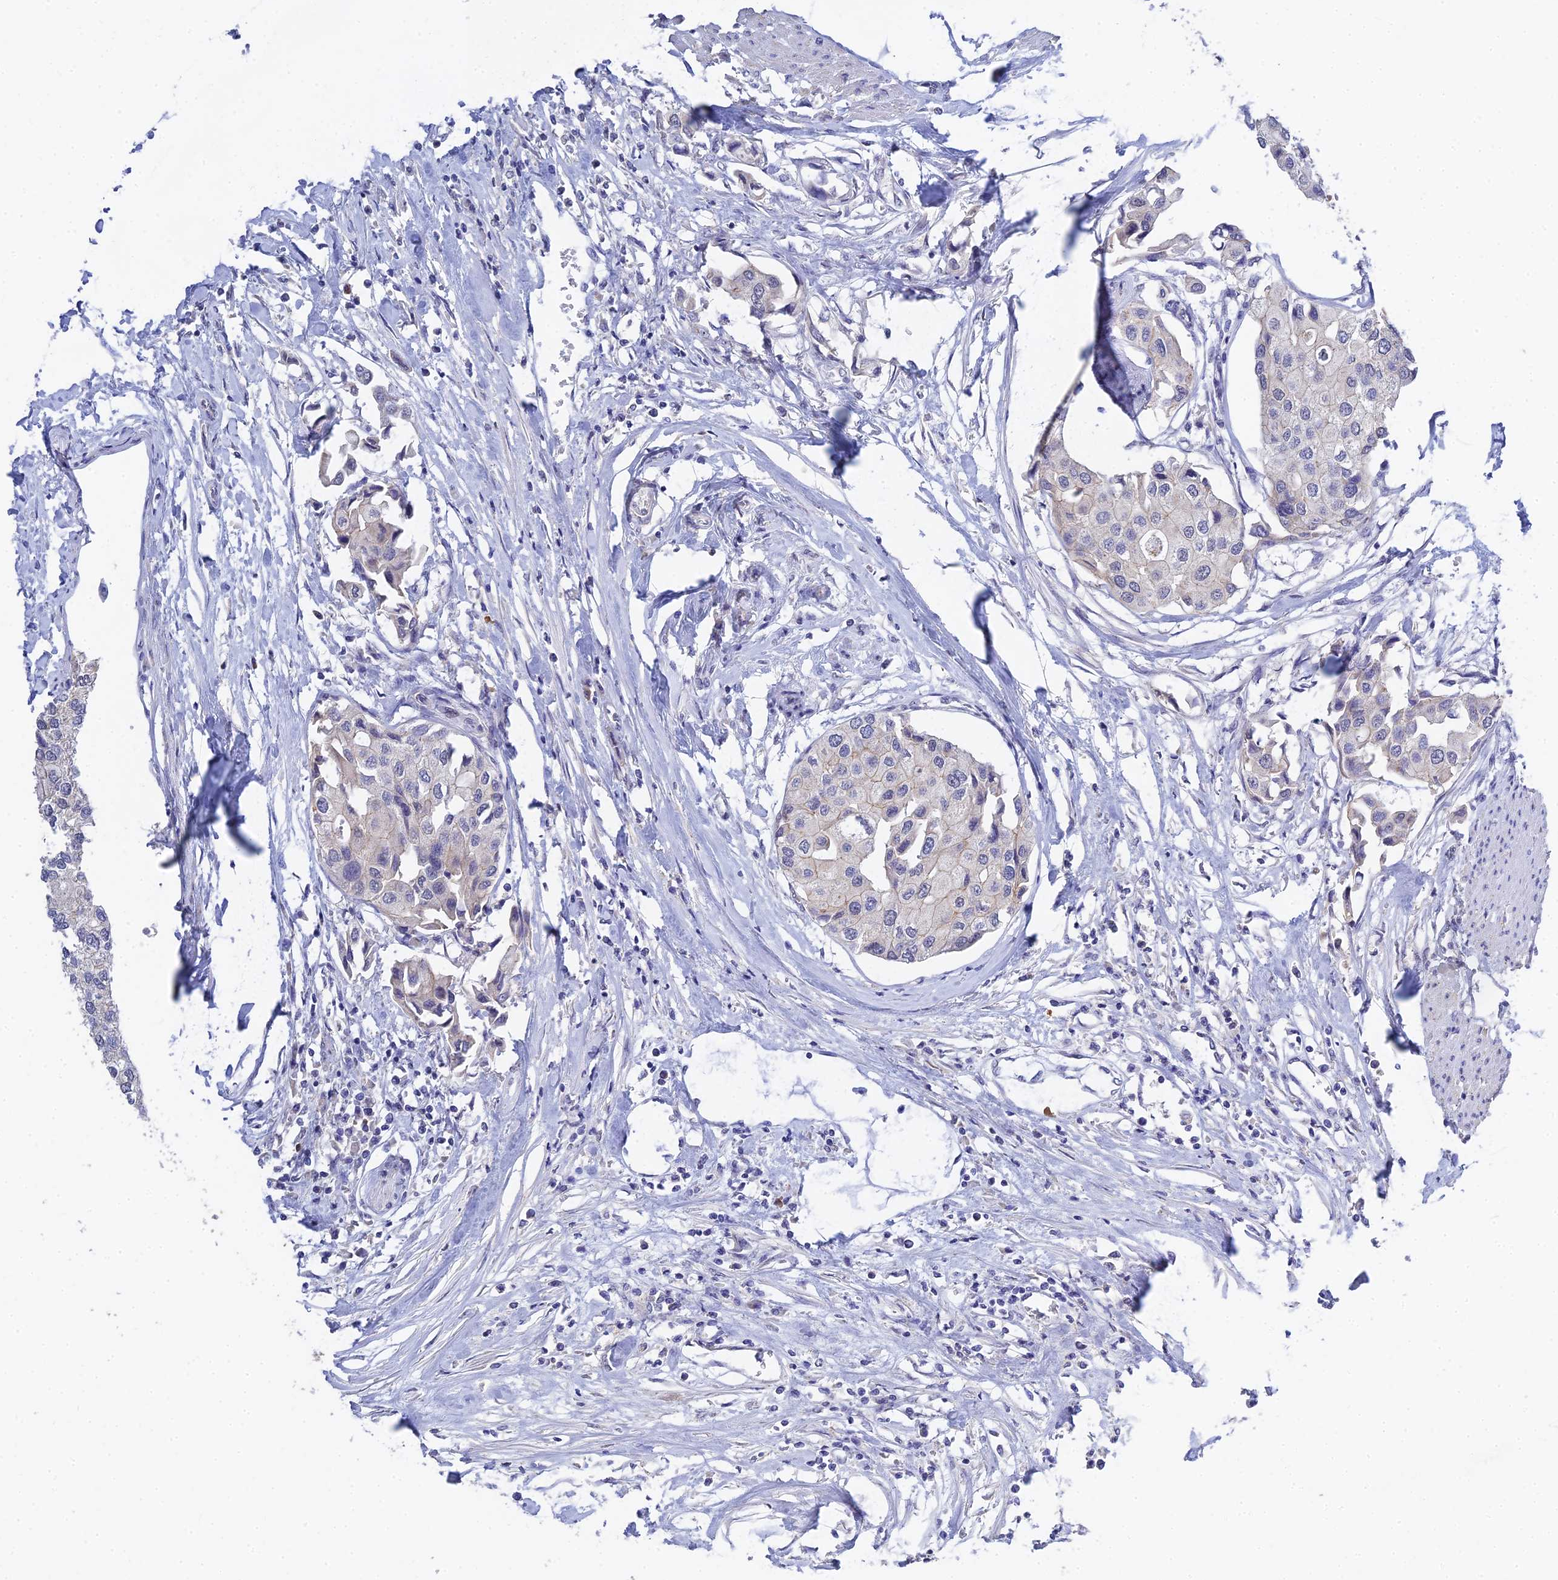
{"staining": {"intensity": "negative", "quantity": "none", "location": "none"}, "tissue": "urothelial cancer", "cell_type": "Tumor cells", "image_type": "cancer", "snomed": [{"axis": "morphology", "description": "Urothelial carcinoma, High grade"}, {"axis": "topography", "description": "Urinary bladder"}], "caption": "Tumor cells show no significant expression in urothelial cancer.", "gene": "HOXB1", "patient": {"sex": "male", "age": 64}}